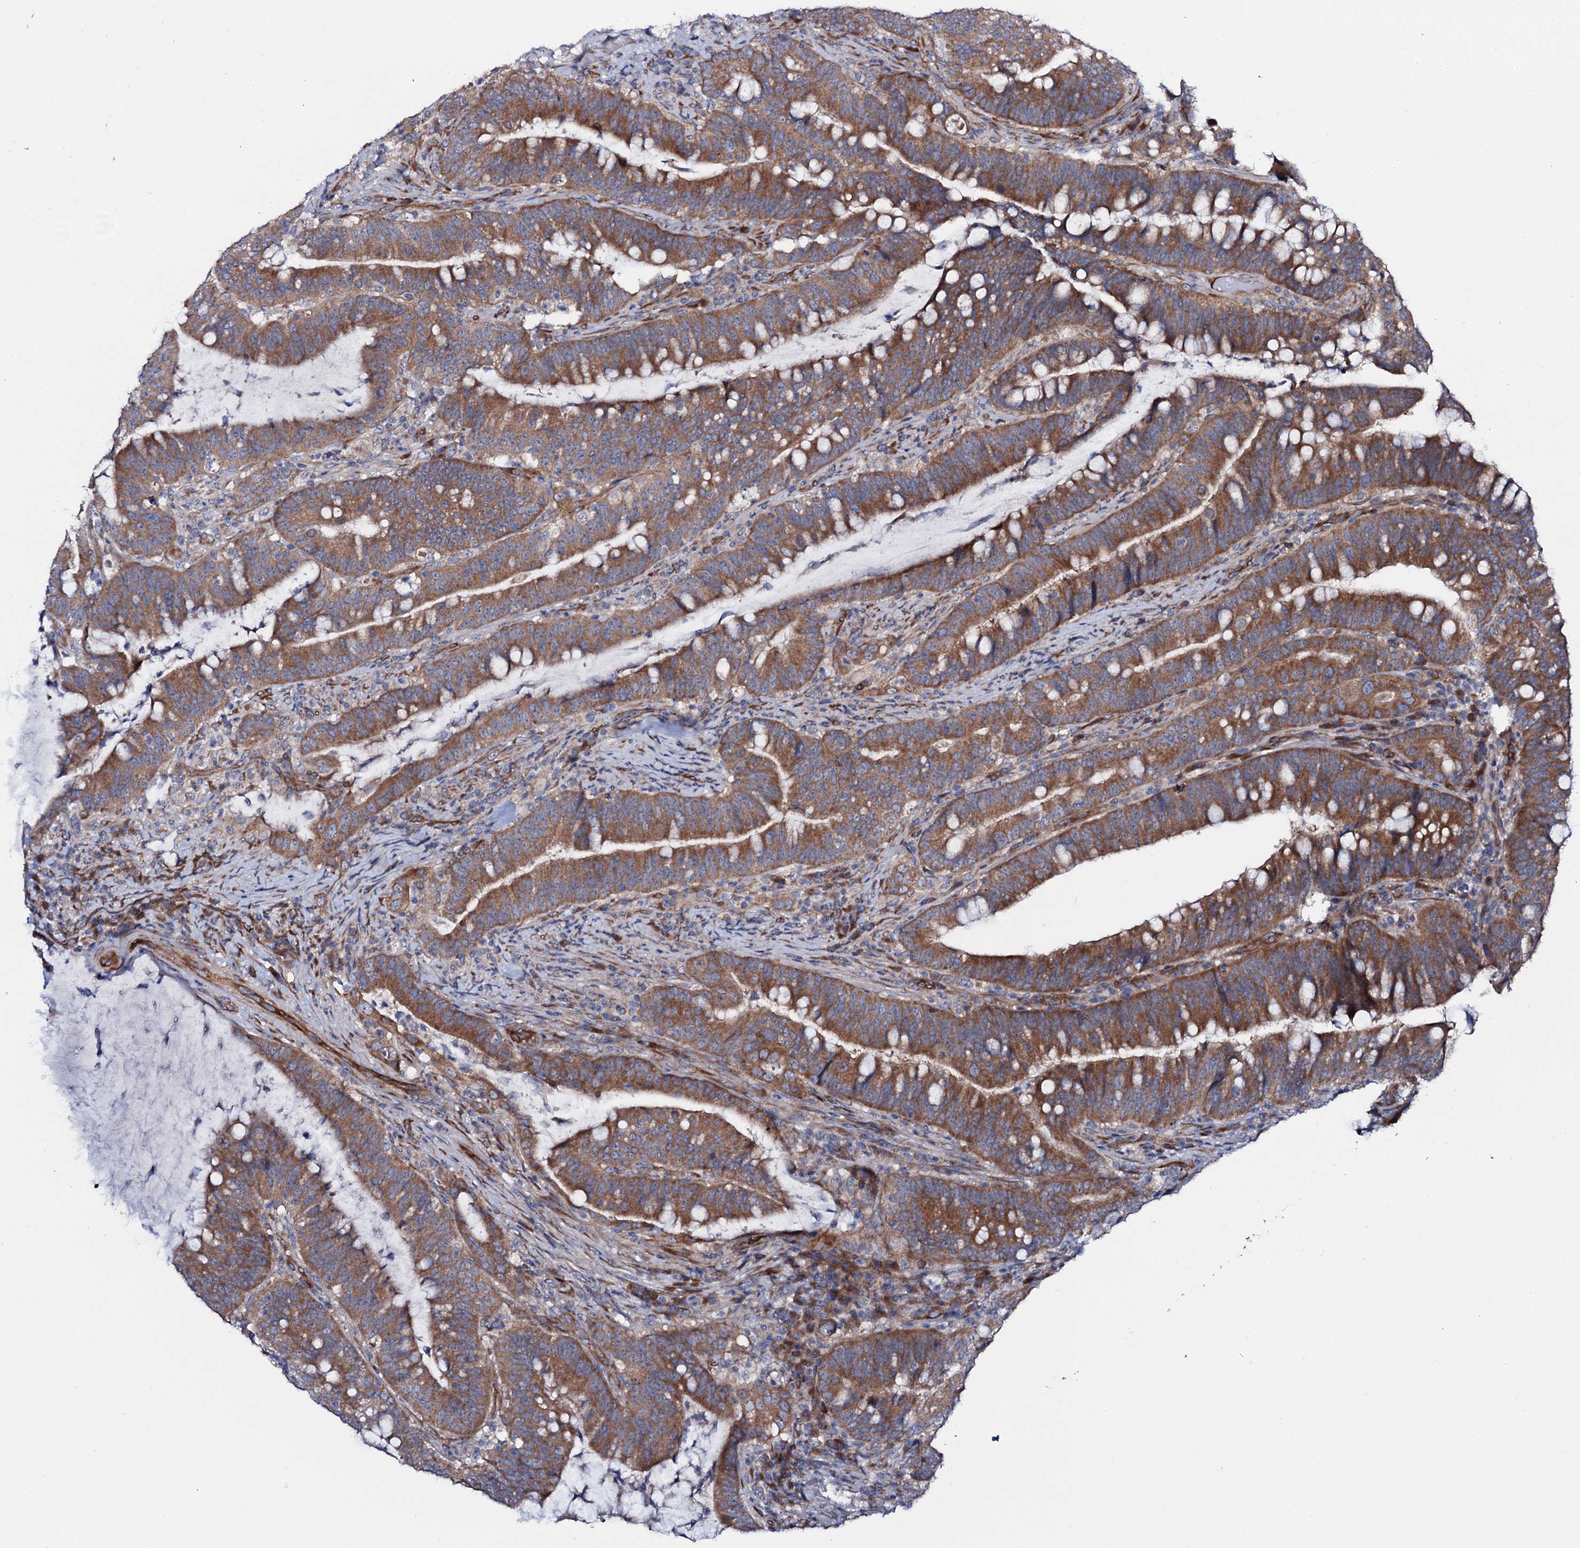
{"staining": {"intensity": "moderate", "quantity": ">75%", "location": "cytoplasmic/membranous"}, "tissue": "colorectal cancer", "cell_type": "Tumor cells", "image_type": "cancer", "snomed": [{"axis": "morphology", "description": "Adenocarcinoma, NOS"}, {"axis": "topography", "description": "Colon"}], "caption": "Tumor cells demonstrate moderate cytoplasmic/membranous staining in approximately >75% of cells in colorectal cancer. (Stains: DAB in brown, nuclei in blue, Microscopy: brightfield microscopy at high magnification).", "gene": "STARD13", "patient": {"sex": "female", "age": 66}}